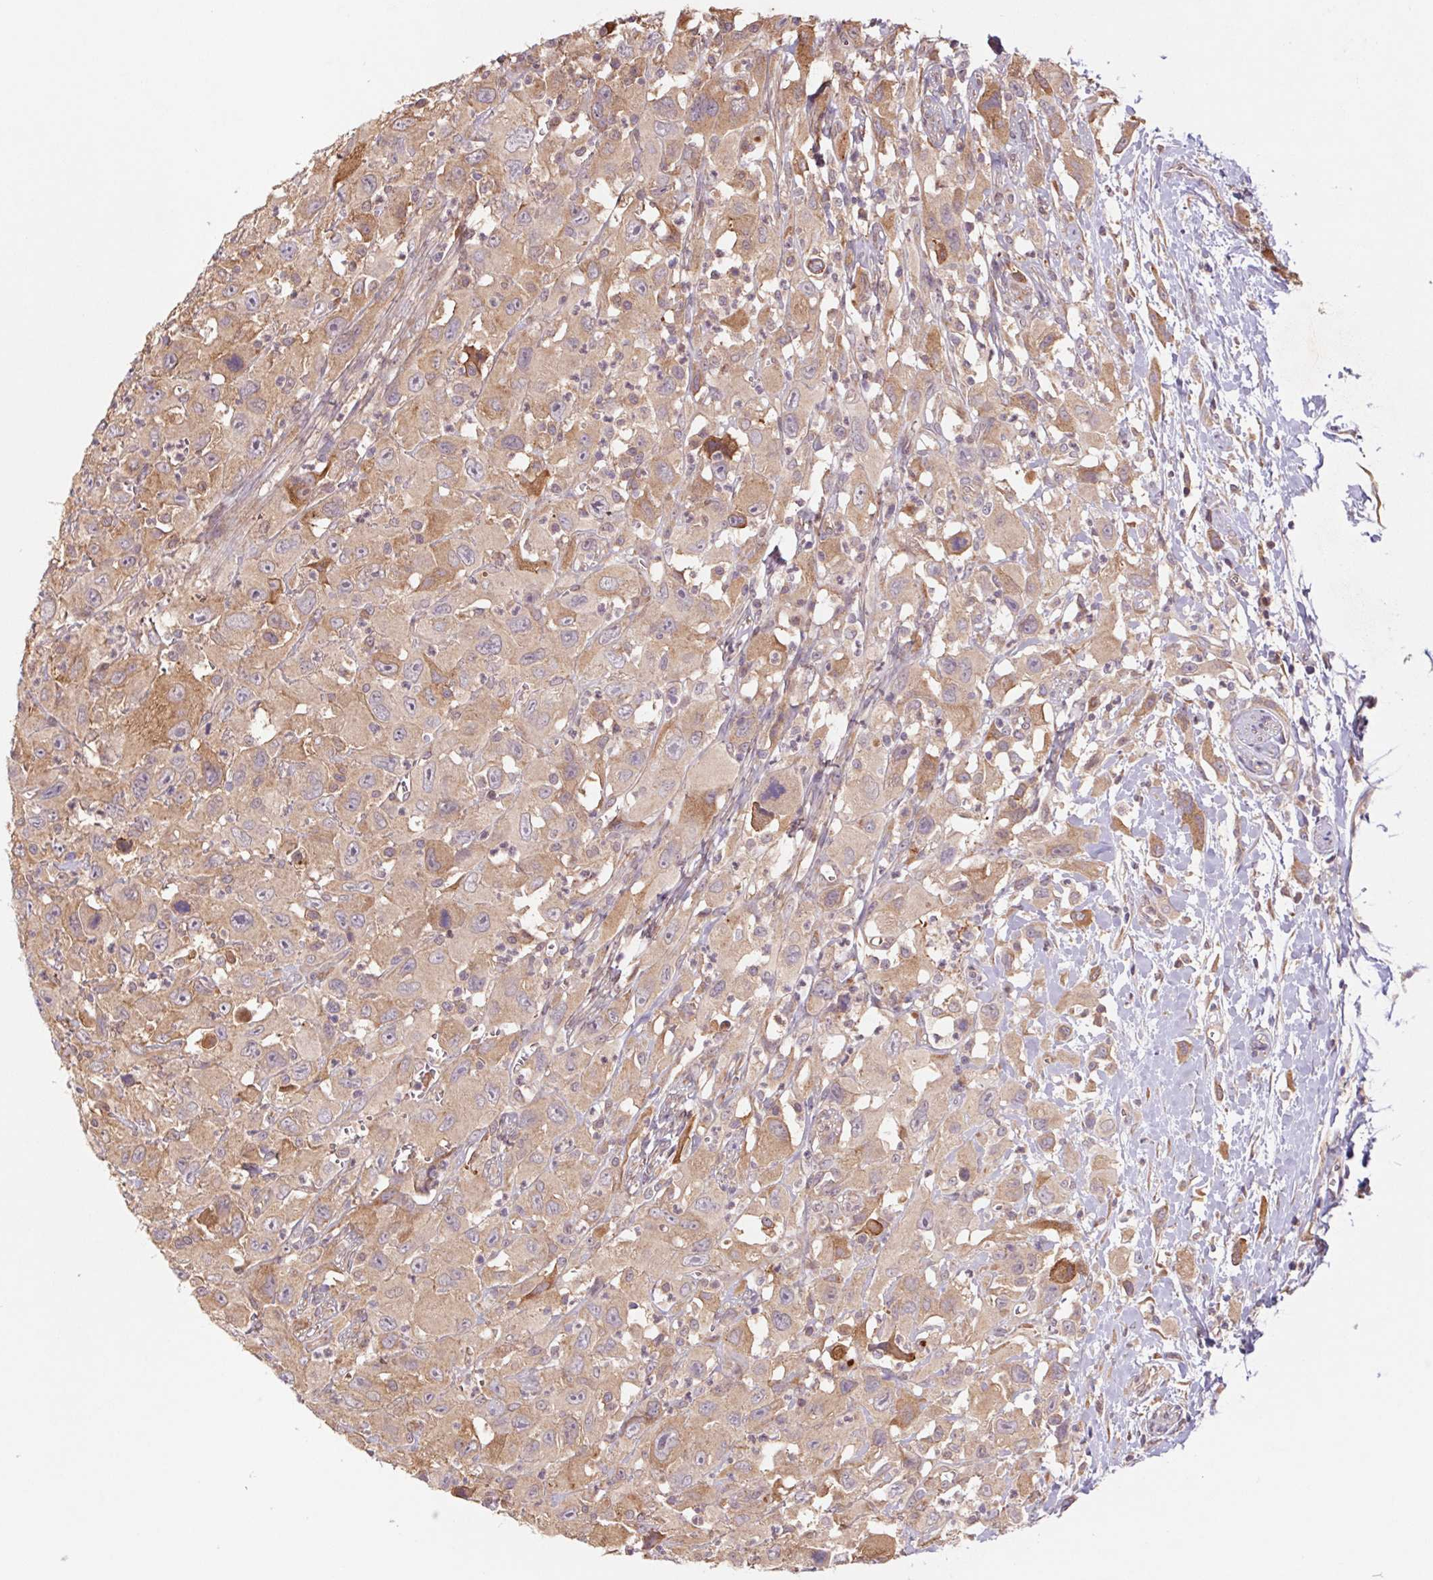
{"staining": {"intensity": "weak", "quantity": ">75%", "location": "cytoplasmic/membranous"}, "tissue": "head and neck cancer", "cell_type": "Tumor cells", "image_type": "cancer", "snomed": [{"axis": "morphology", "description": "Squamous cell carcinoma, NOS"}, {"axis": "morphology", "description": "Squamous cell carcinoma, metastatic, NOS"}, {"axis": "topography", "description": "Oral tissue"}, {"axis": "topography", "description": "Head-Neck"}], "caption": "There is low levels of weak cytoplasmic/membranous expression in tumor cells of head and neck squamous cell carcinoma, as demonstrated by immunohistochemical staining (brown color).", "gene": "RRM1", "patient": {"sex": "female", "age": 85}}